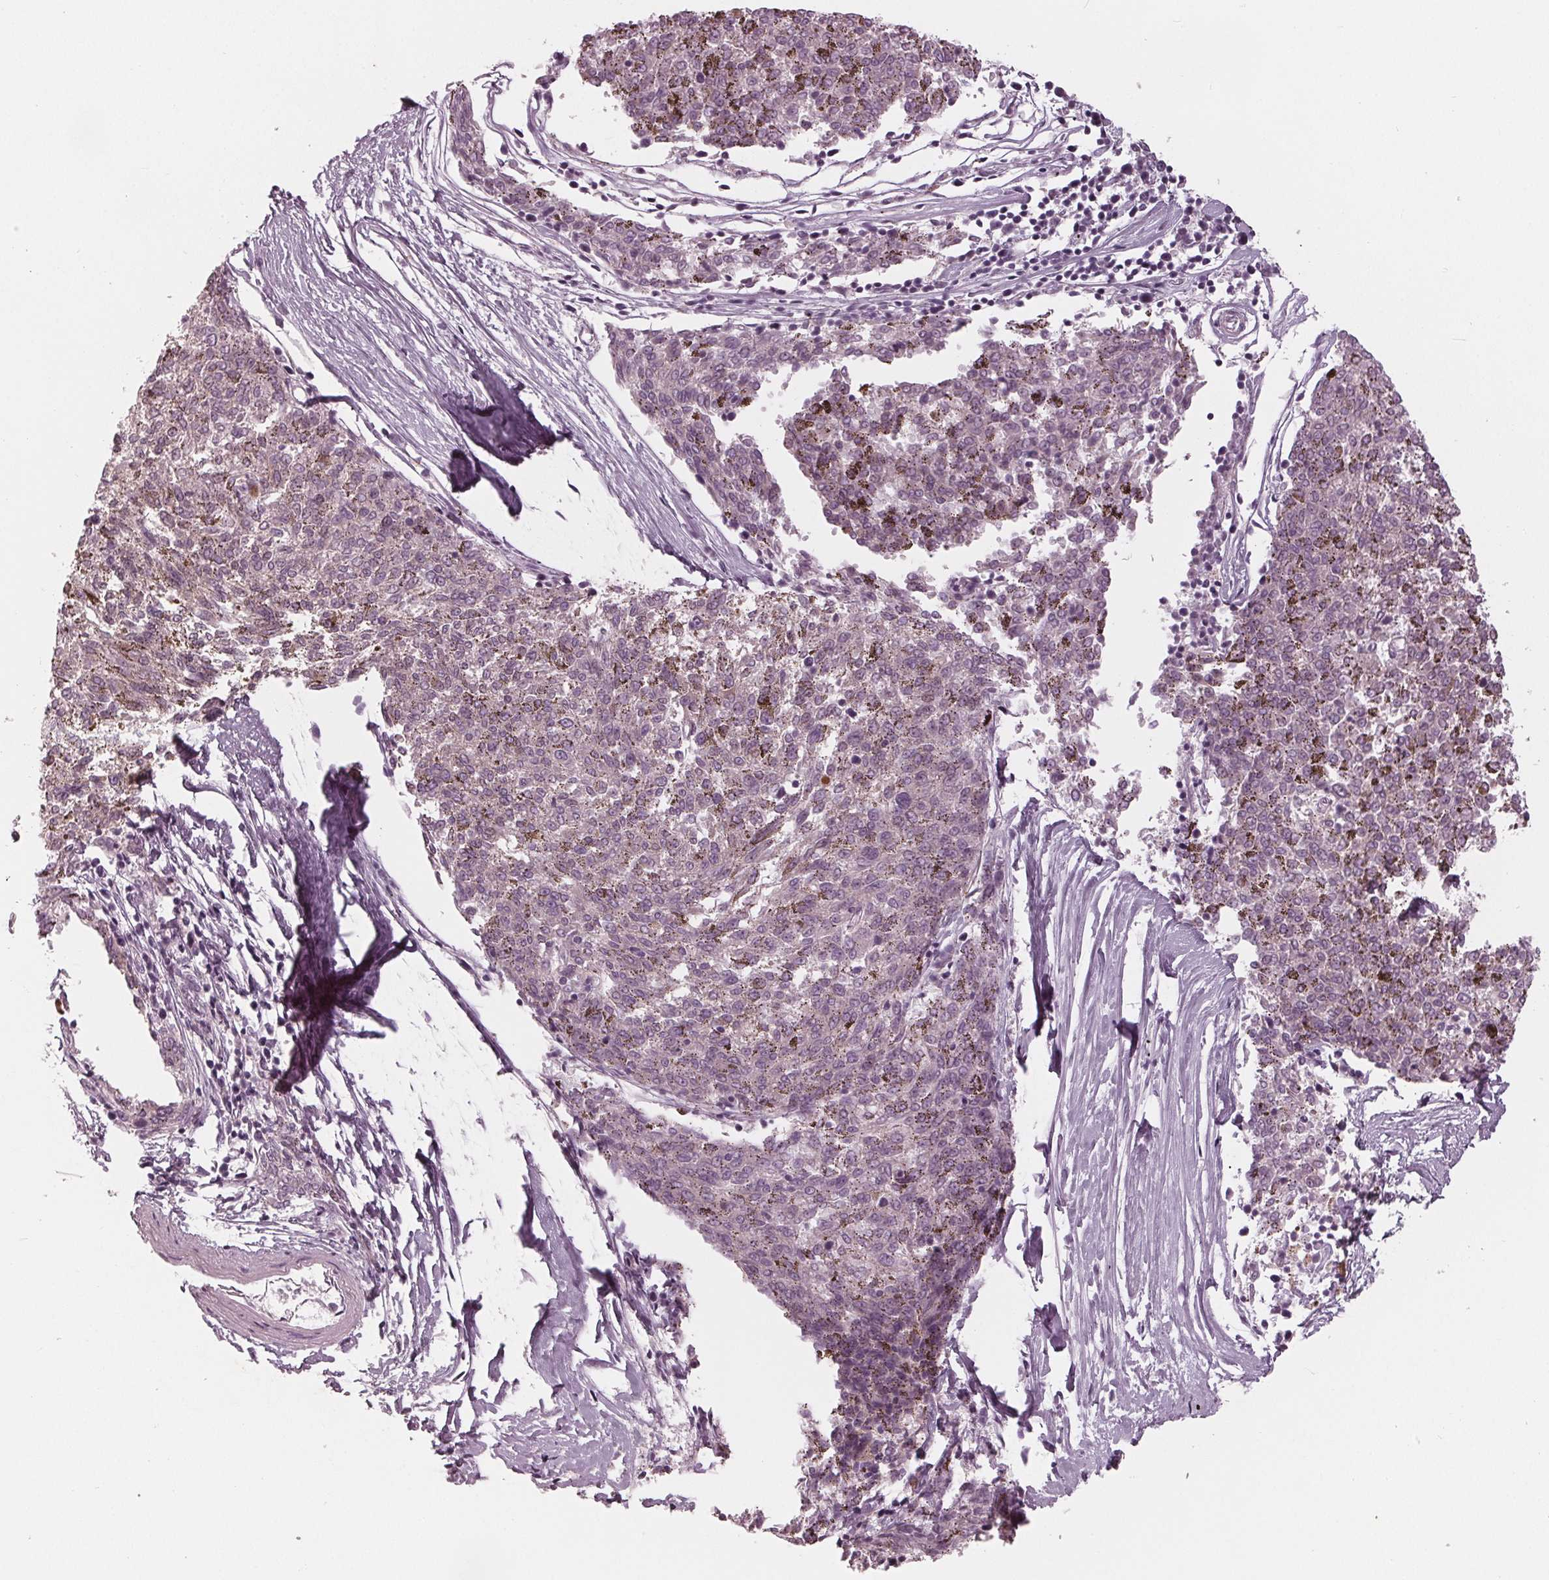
{"staining": {"intensity": "negative", "quantity": "none", "location": "none"}, "tissue": "melanoma", "cell_type": "Tumor cells", "image_type": "cancer", "snomed": [{"axis": "morphology", "description": "Malignant melanoma, NOS"}, {"axis": "topography", "description": "Skin"}], "caption": "Human malignant melanoma stained for a protein using immunohistochemistry demonstrates no positivity in tumor cells.", "gene": "DNMT3L", "patient": {"sex": "female", "age": 72}}